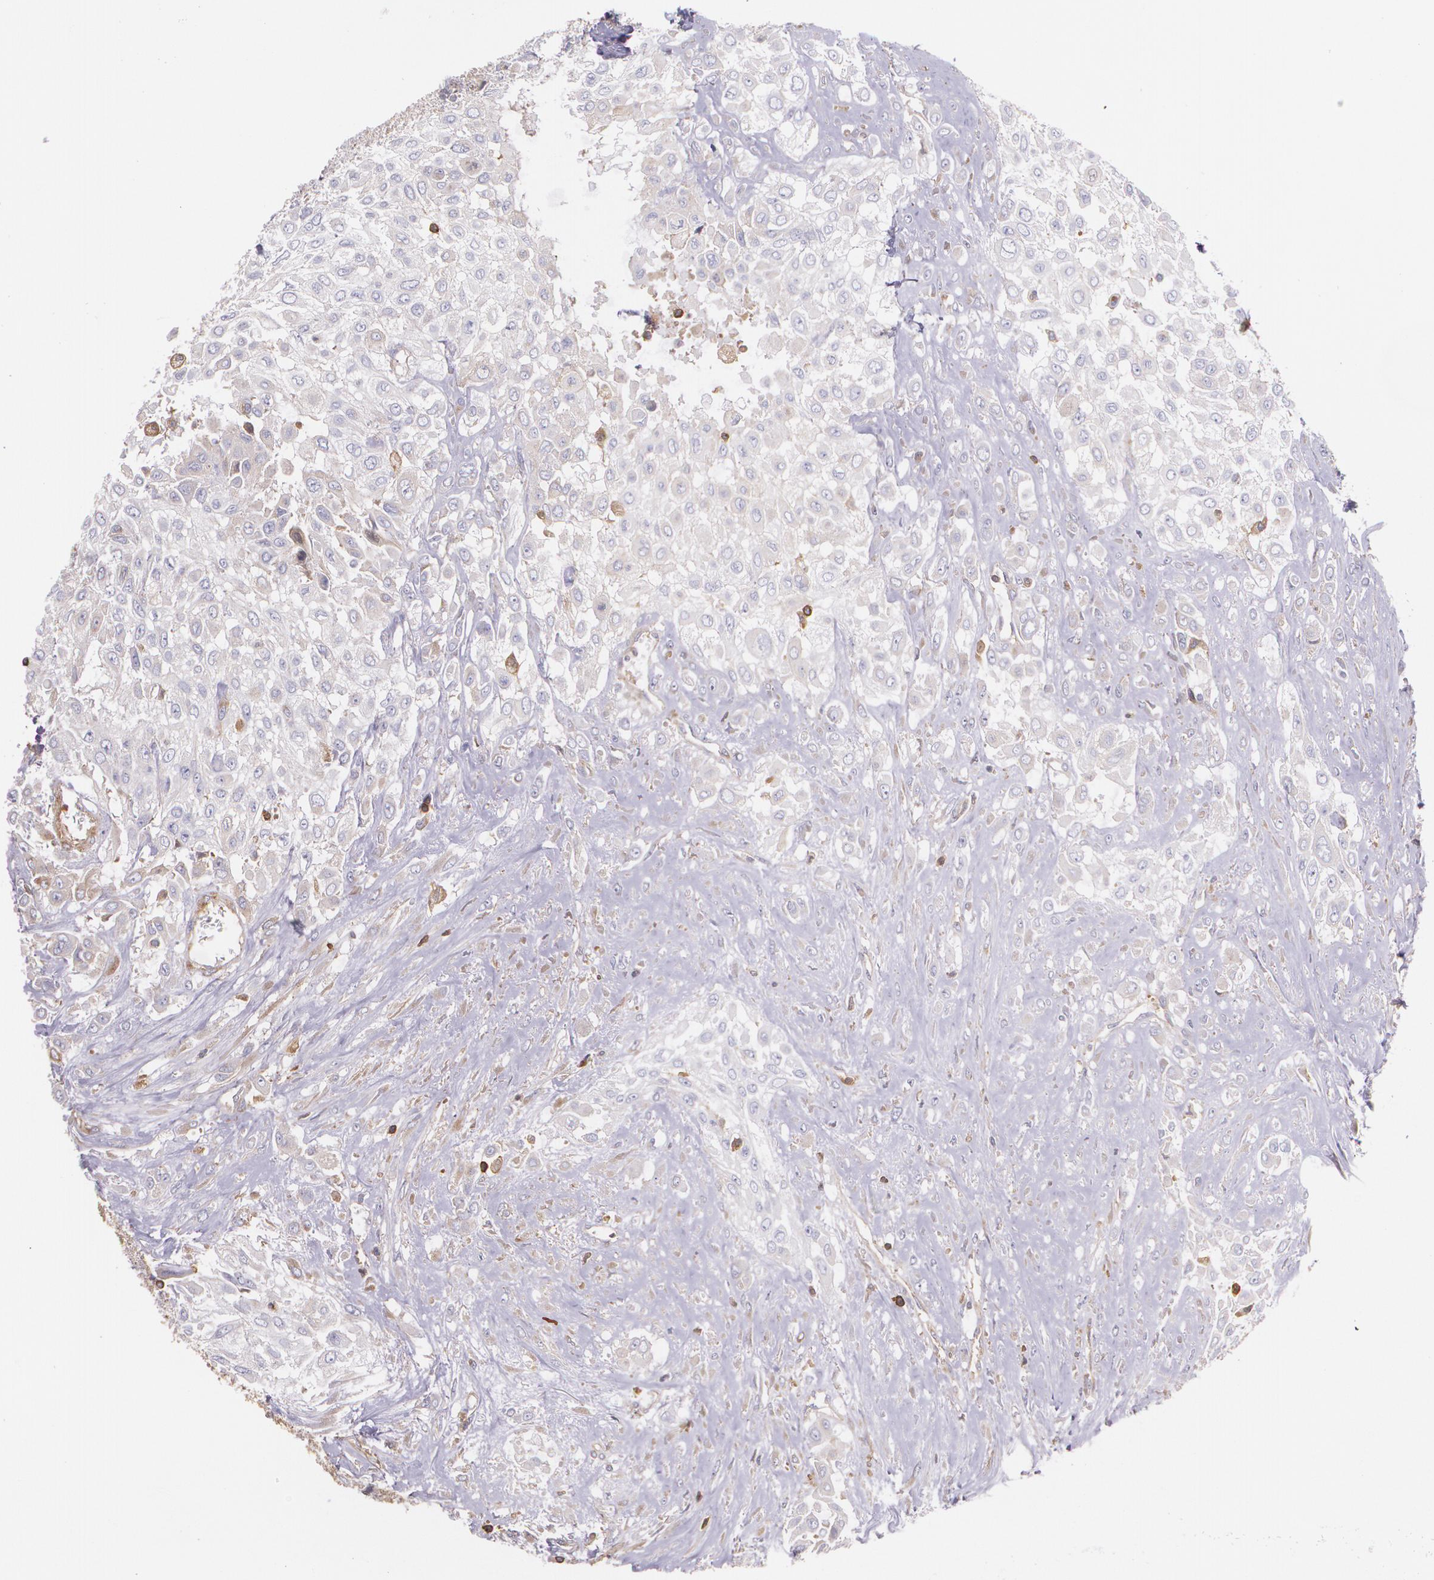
{"staining": {"intensity": "negative", "quantity": "none", "location": "none"}, "tissue": "urothelial cancer", "cell_type": "Tumor cells", "image_type": "cancer", "snomed": [{"axis": "morphology", "description": "Urothelial carcinoma, High grade"}, {"axis": "topography", "description": "Urinary bladder"}], "caption": "DAB (3,3'-diaminobenzidine) immunohistochemical staining of urothelial cancer reveals no significant staining in tumor cells.", "gene": "B2M", "patient": {"sex": "male", "age": 57}}